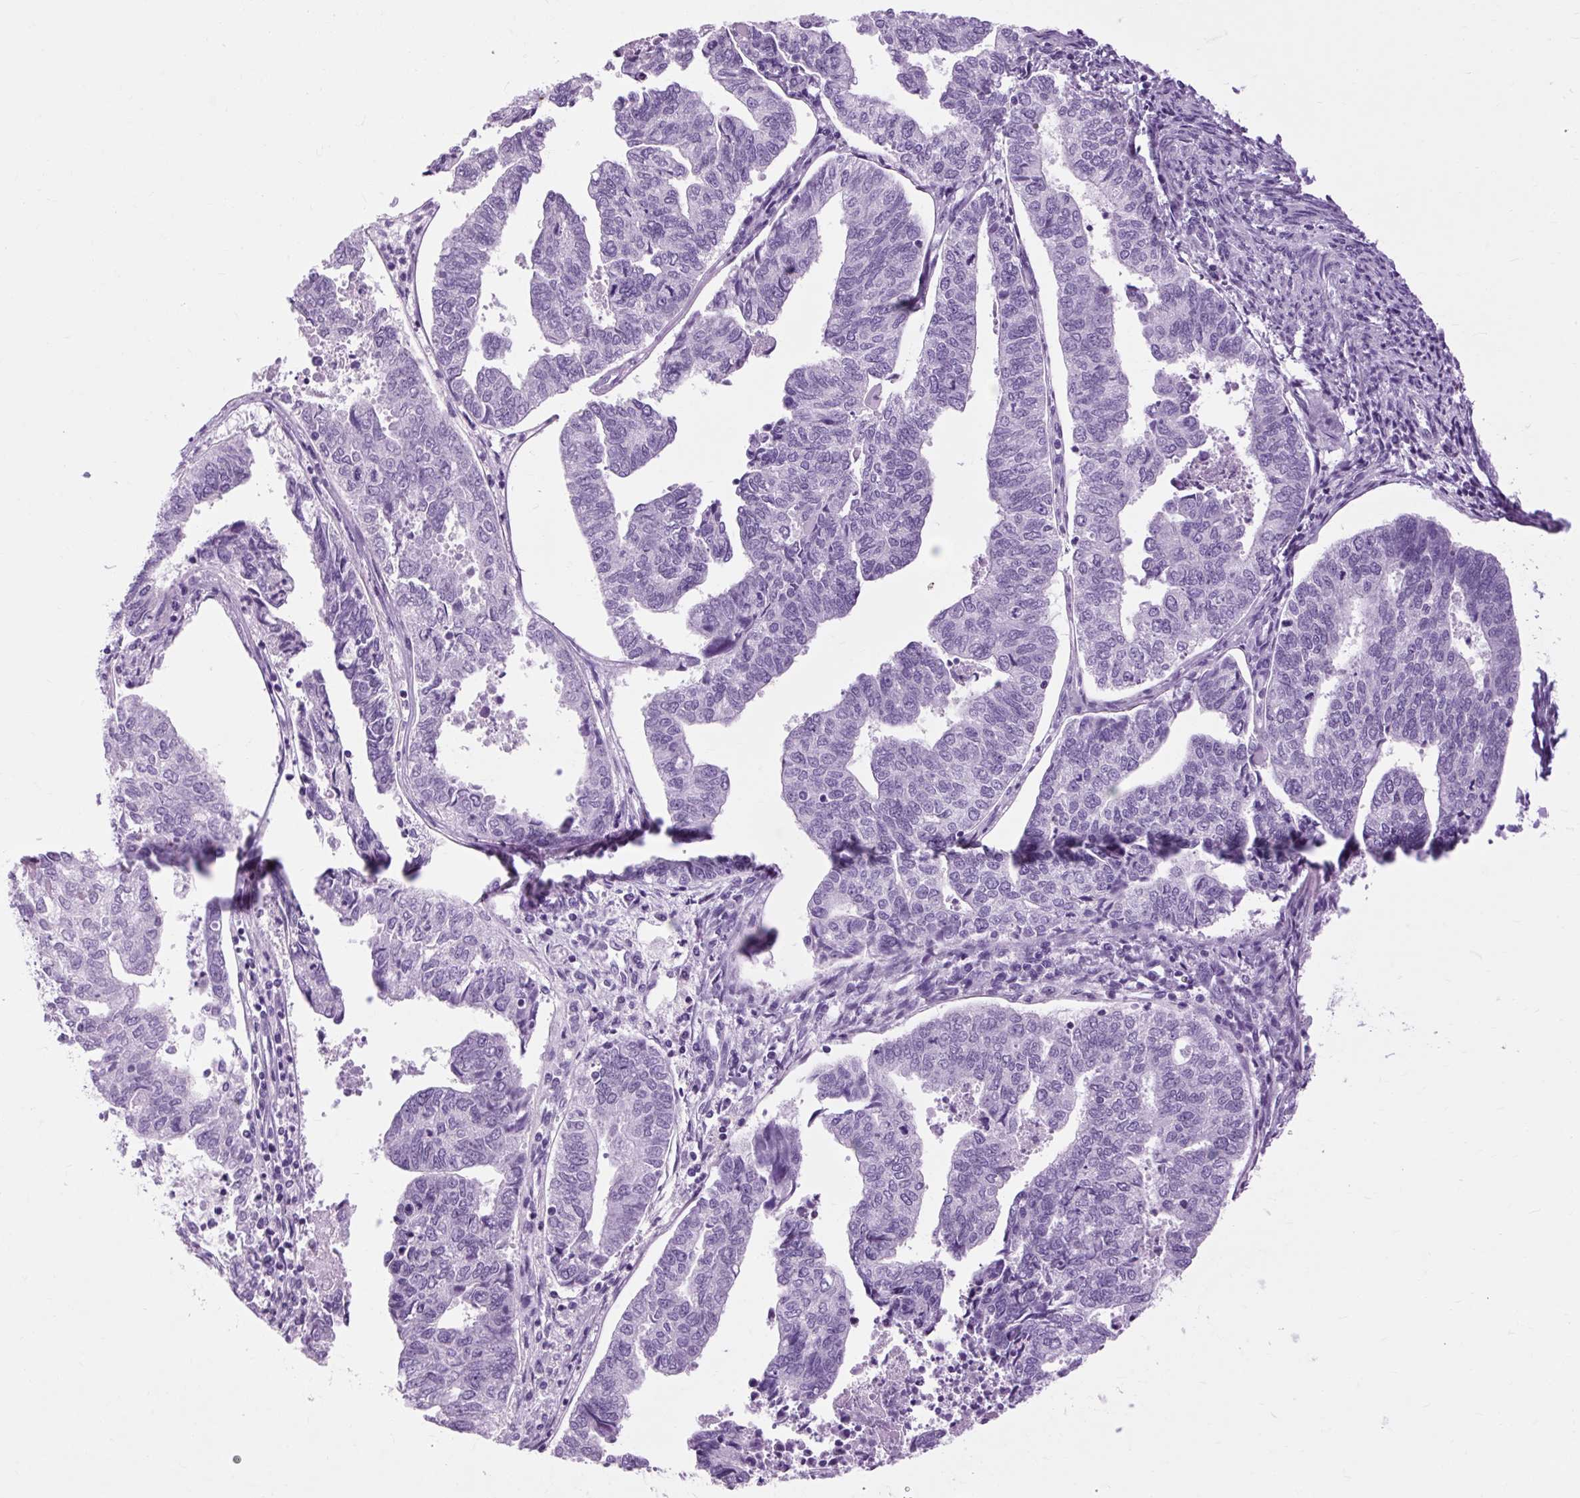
{"staining": {"intensity": "negative", "quantity": "none", "location": "none"}, "tissue": "endometrial cancer", "cell_type": "Tumor cells", "image_type": "cancer", "snomed": [{"axis": "morphology", "description": "Adenocarcinoma, NOS"}, {"axis": "topography", "description": "Endometrium"}], "caption": "Immunohistochemical staining of endometrial cancer displays no significant positivity in tumor cells. (DAB immunohistochemistry (IHC) with hematoxylin counter stain).", "gene": "OOEP", "patient": {"sex": "female", "age": 73}}